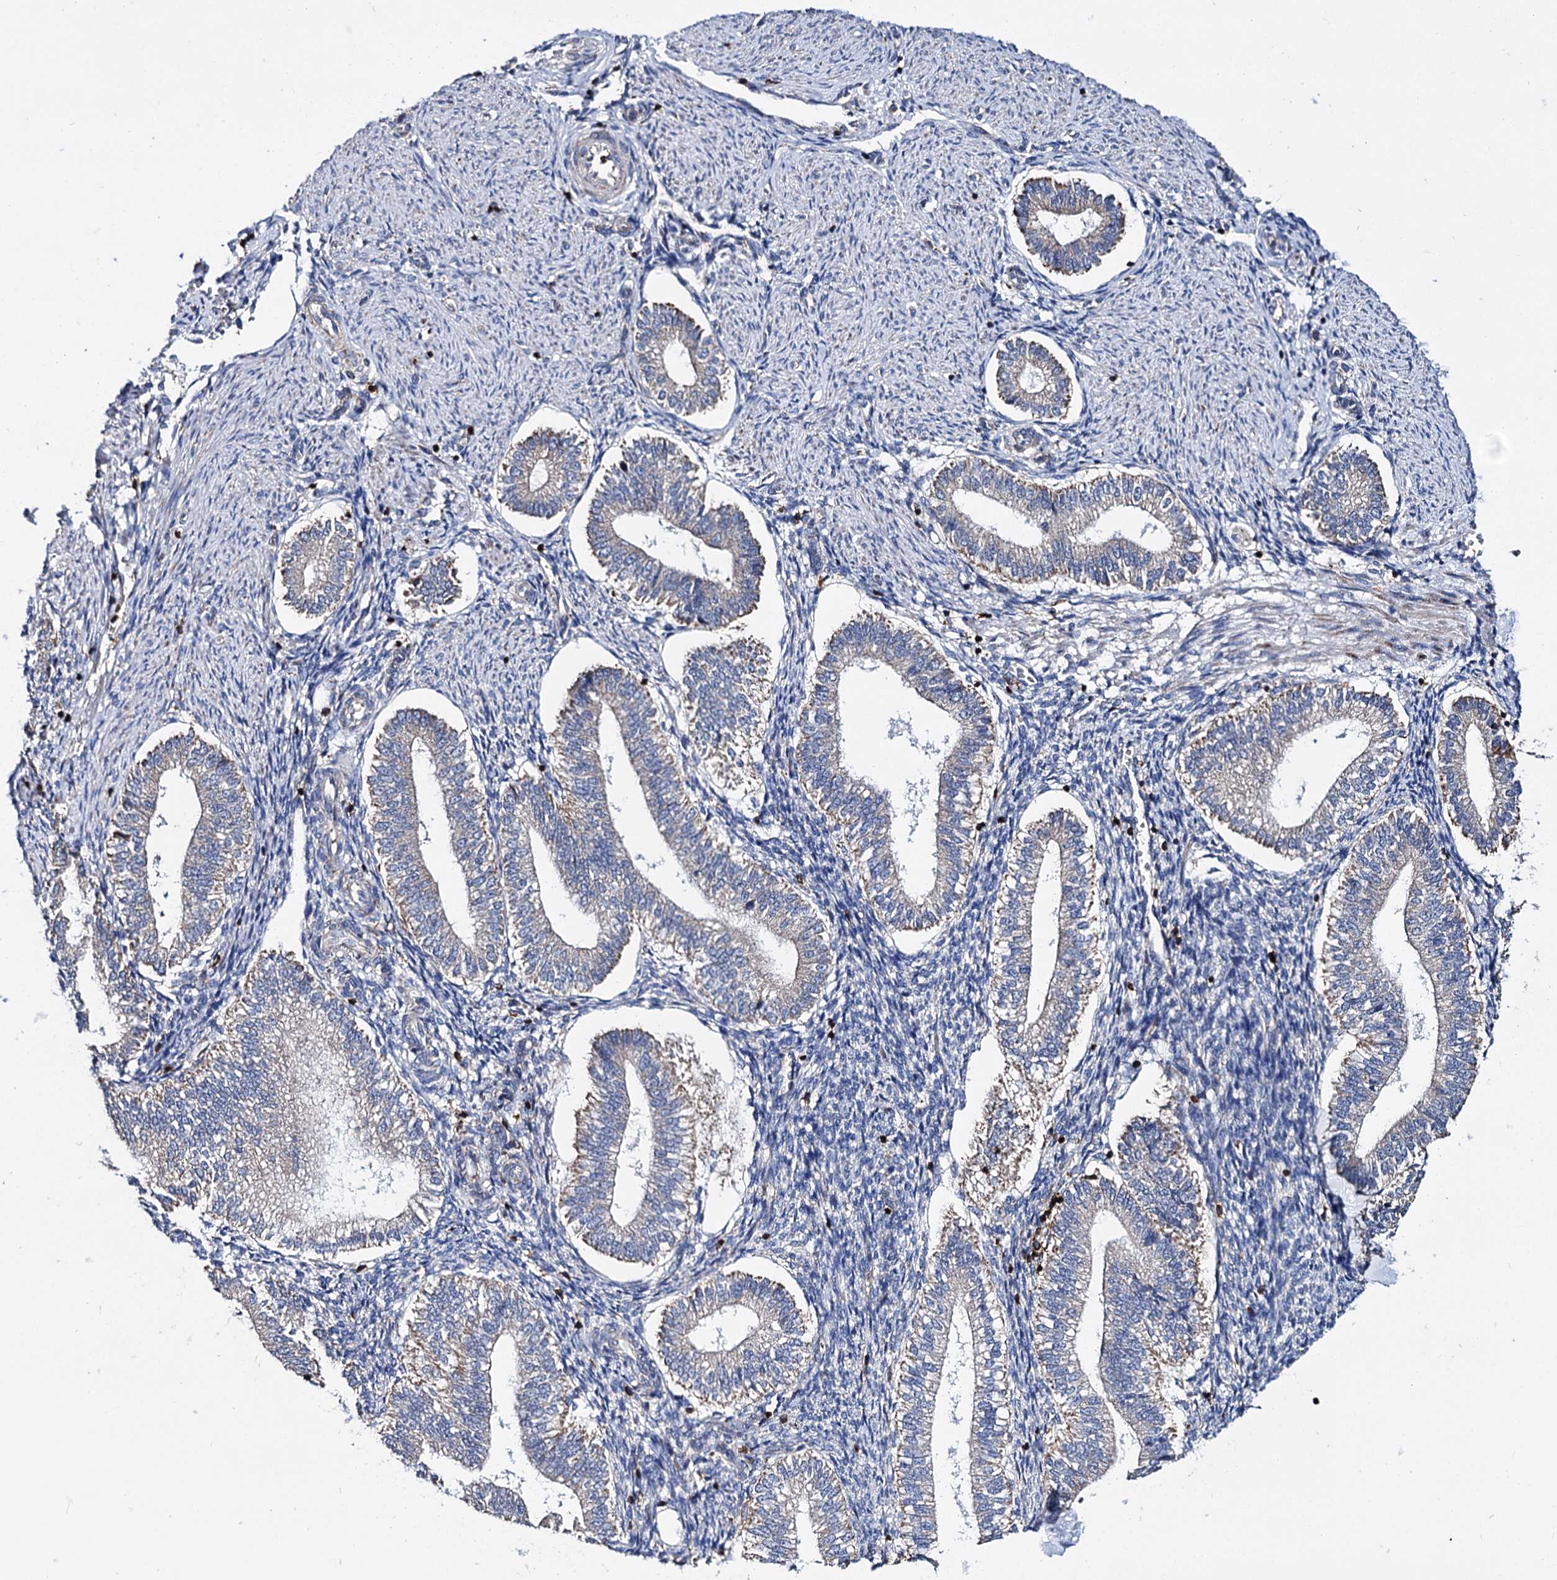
{"staining": {"intensity": "negative", "quantity": "none", "location": "none"}, "tissue": "endometrium", "cell_type": "Cells in endometrial stroma", "image_type": "normal", "snomed": [{"axis": "morphology", "description": "Normal tissue, NOS"}, {"axis": "topography", "description": "Endometrium"}], "caption": "This is a image of IHC staining of benign endometrium, which shows no positivity in cells in endometrial stroma. (DAB (3,3'-diaminobenzidine) IHC with hematoxylin counter stain).", "gene": "UBASH3B", "patient": {"sex": "female", "age": 25}}